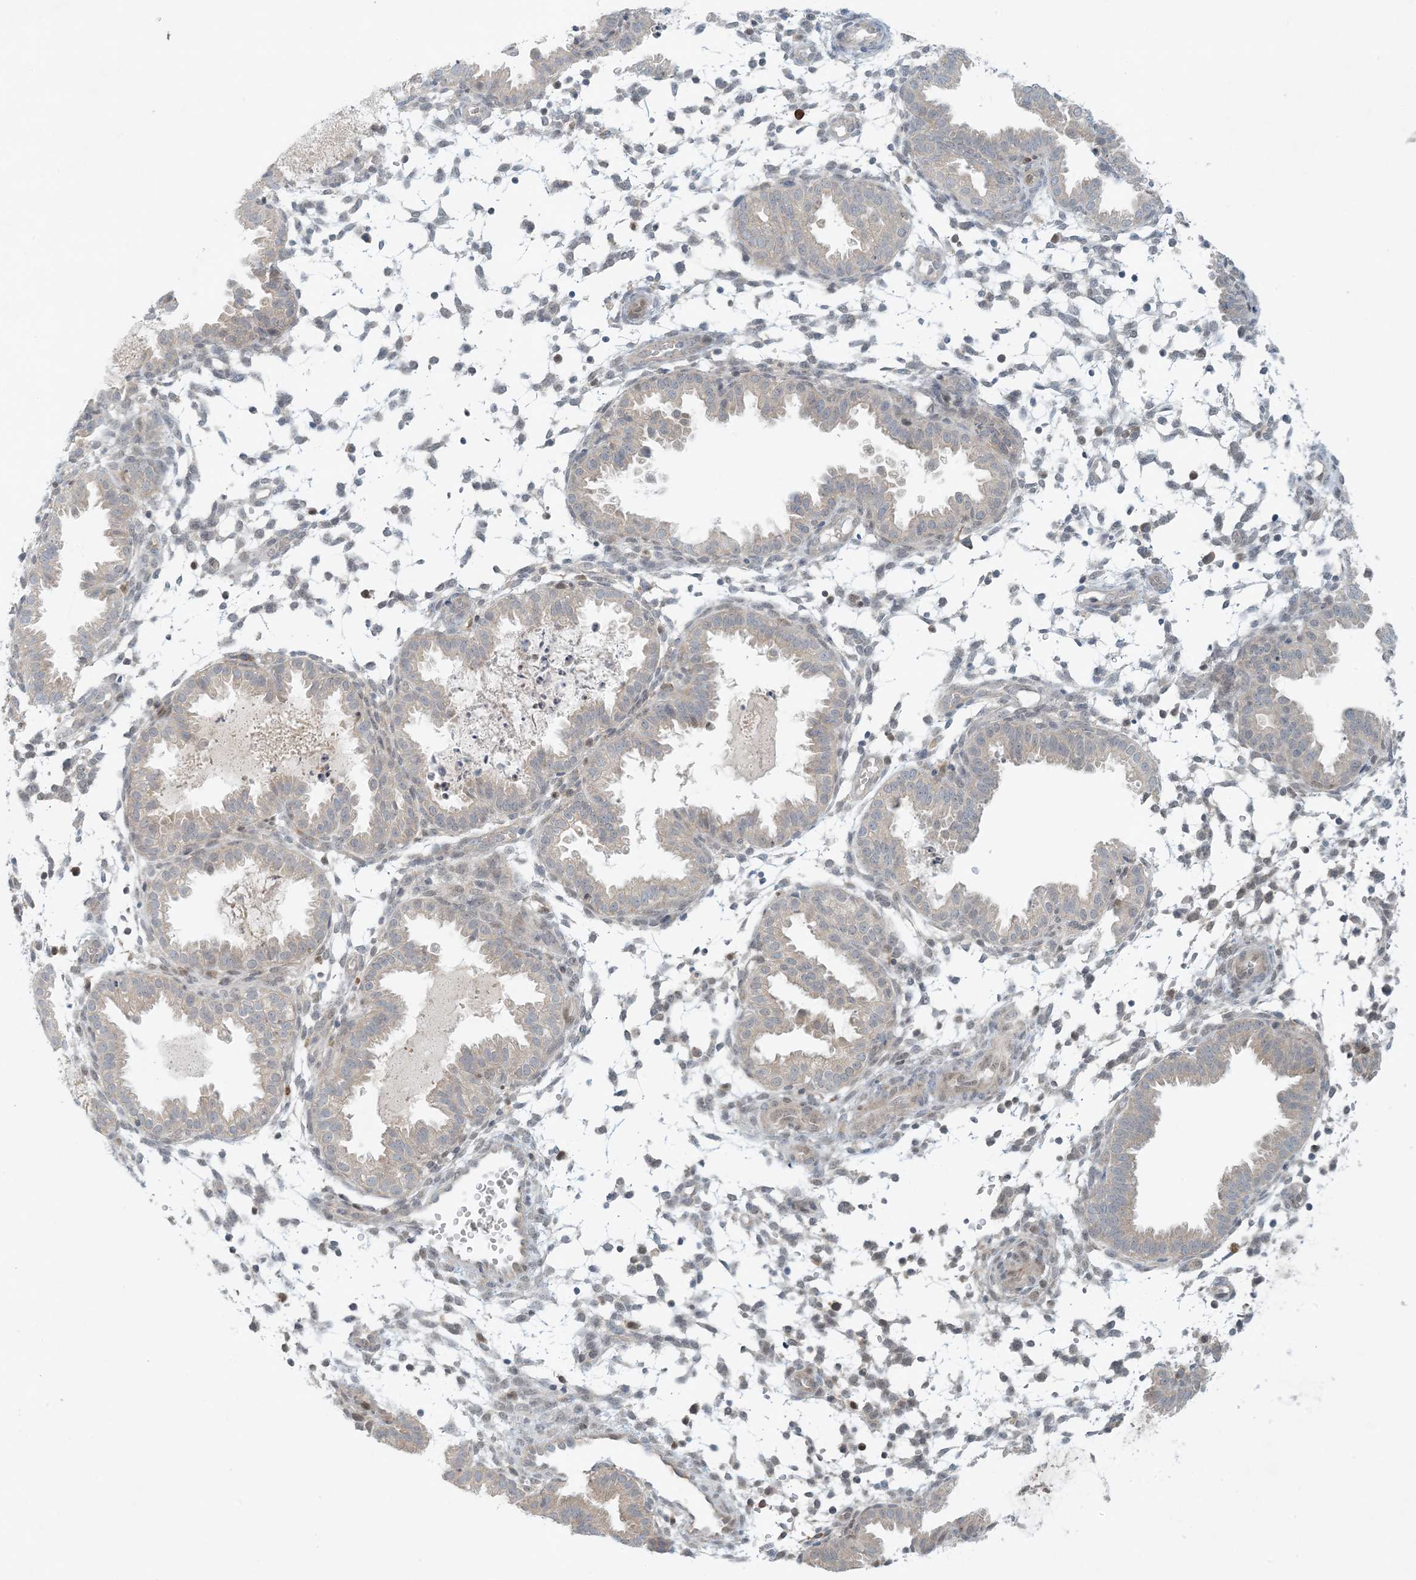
{"staining": {"intensity": "weak", "quantity": "<25%", "location": "nuclear"}, "tissue": "endometrium", "cell_type": "Cells in endometrial stroma", "image_type": "normal", "snomed": [{"axis": "morphology", "description": "Normal tissue, NOS"}, {"axis": "topography", "description": "Endometrium"}], "caption": "Immunohistochemical staining of unremarkable endometrium reveals no significant expression in cells in endometrial stroma.", "gene": "OBI1", "patient": {"sex": "female", "age": 33}}